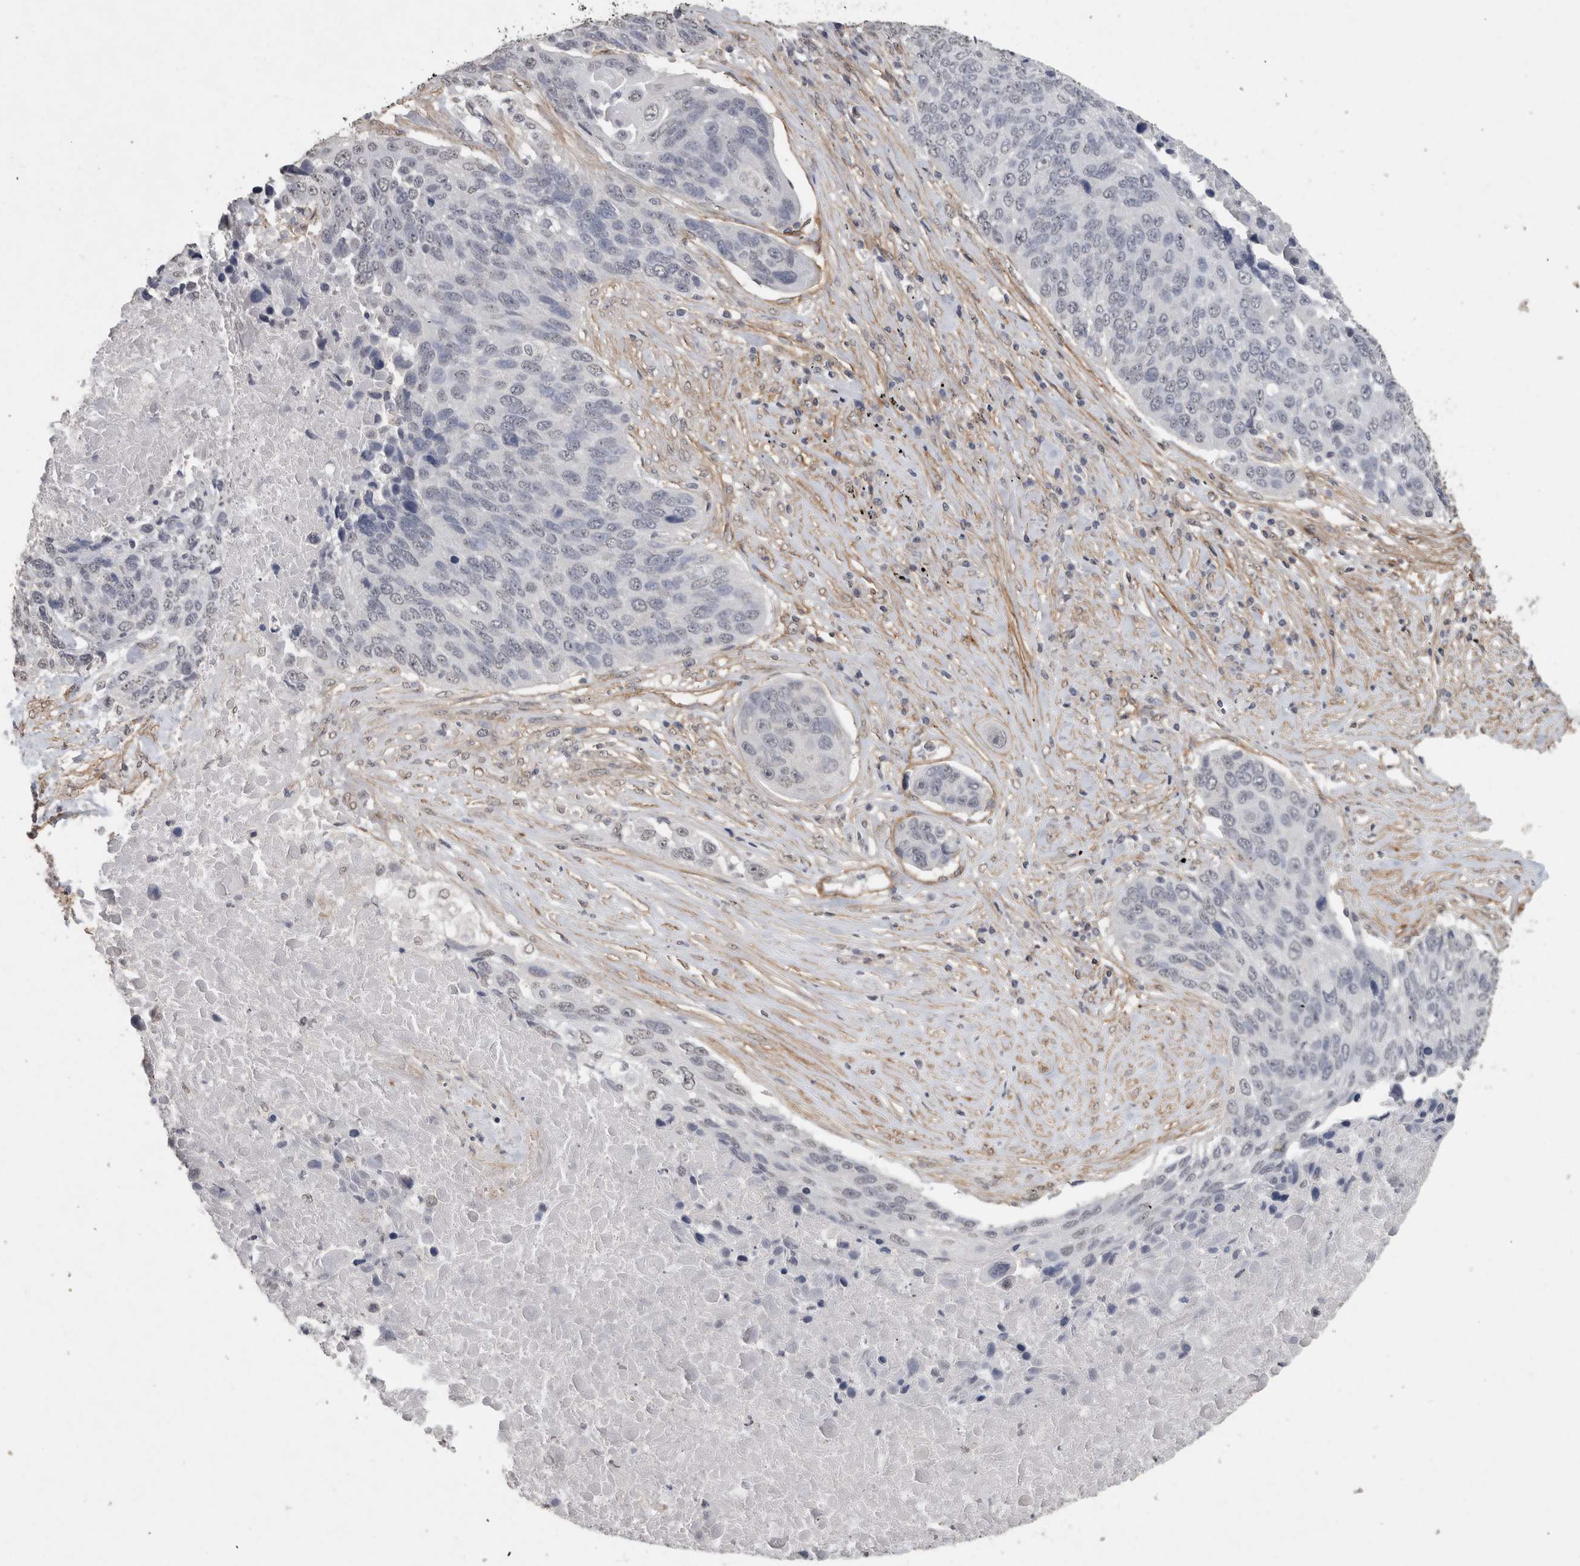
{"staining": {"intensity": "negative", "quantity": "none", "location": "none"}, "tissue": "lung cancer", "cell_type": "Tumor cells", "image_type": "cancer", "snomed": [{"axis": "morphology", "description": "Squamous cell carcinoma, NOS"}, {"axis": "topography", "description": "Lung"}], "caption": "DAB (3,3'-diaminobenzidine) immunohistochemical staining of lung cancer displays no significant staining in tumor cells.", "gene": "RECK", "patient": {"sex": "male", "age": 66}}